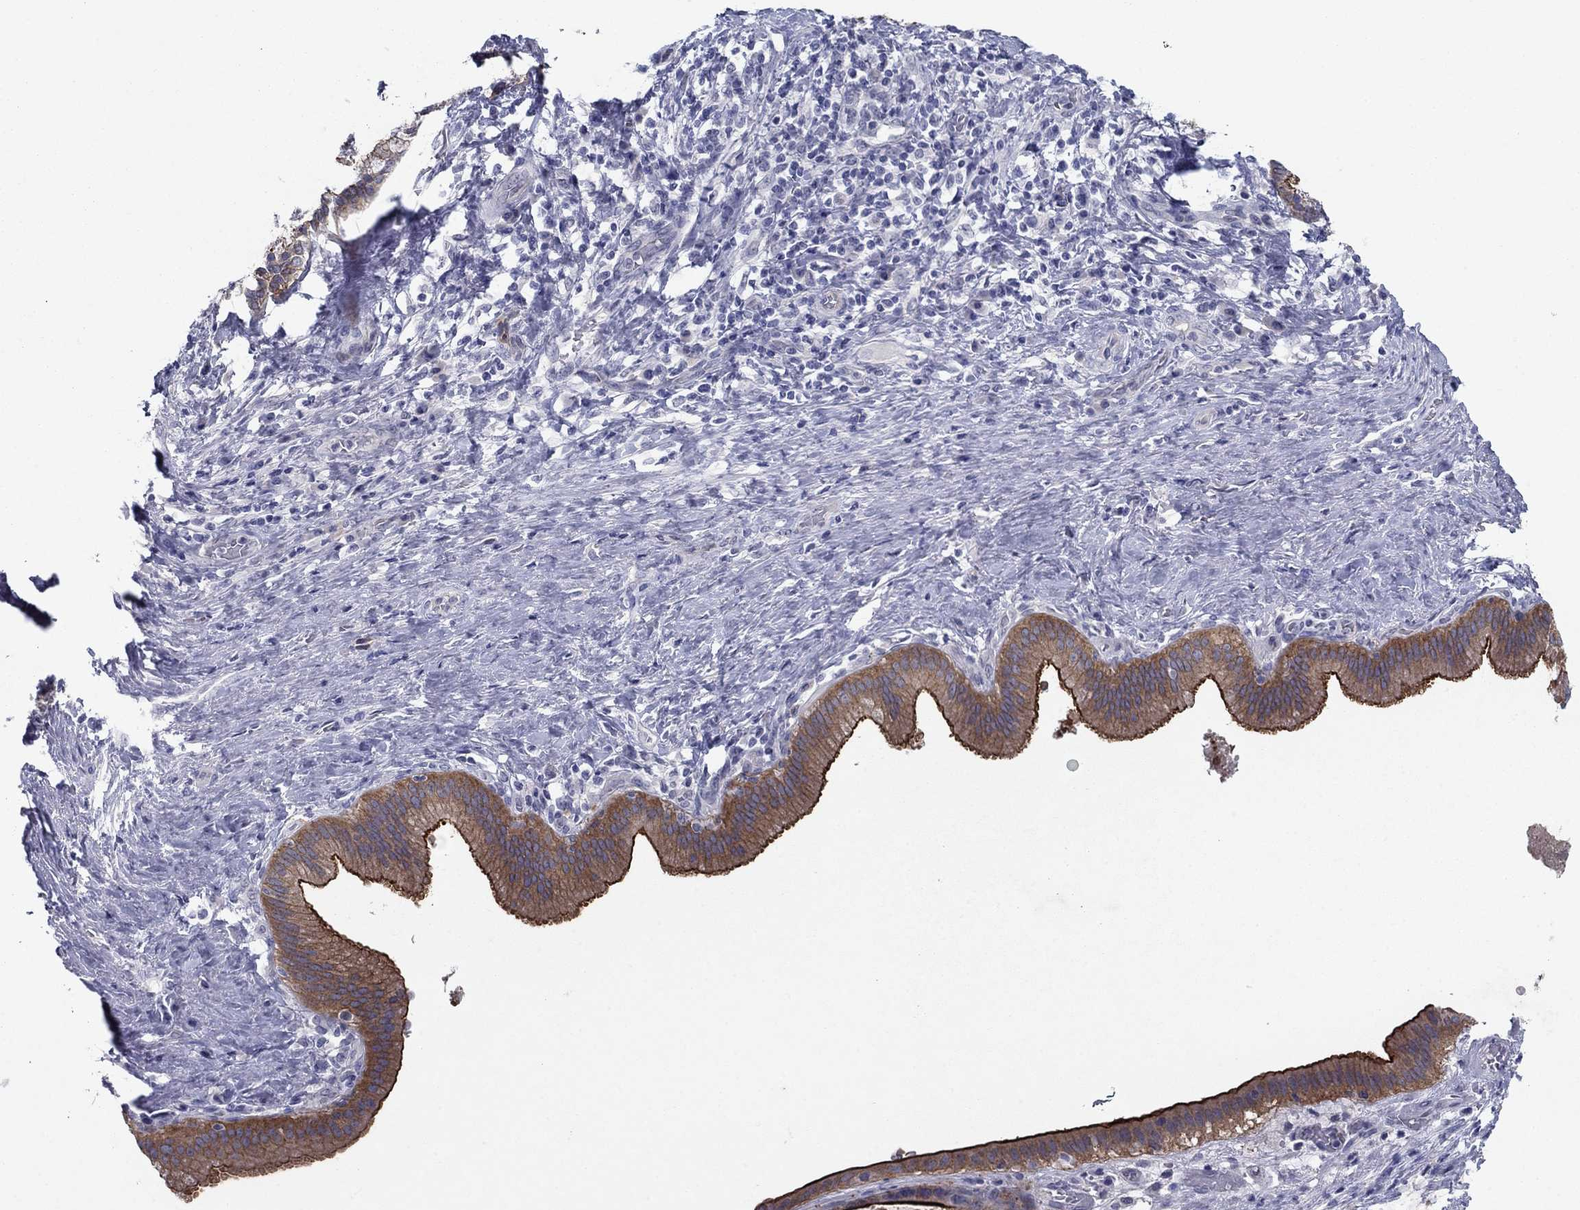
{"staining": {"intensity": "strong", "quantity": "<25%", "location": "cytoplasmic/membranous"}, "tissue": "liver cancer", "cell_type": "Tumor cells", "image_type": "cancer", "snomed": [{"axis": "morphology", "description": "Cholangiocarcinoma"}, {"axis": "topography", "description": "Liver"}], "caption": "Liver cancer stained for a protein (brown) shows strong cytoplasmic/membranous positive staining in about <25% of tumor cells.", "gene": "PLS1", "patient": {"sex": "female", "age": 73}}